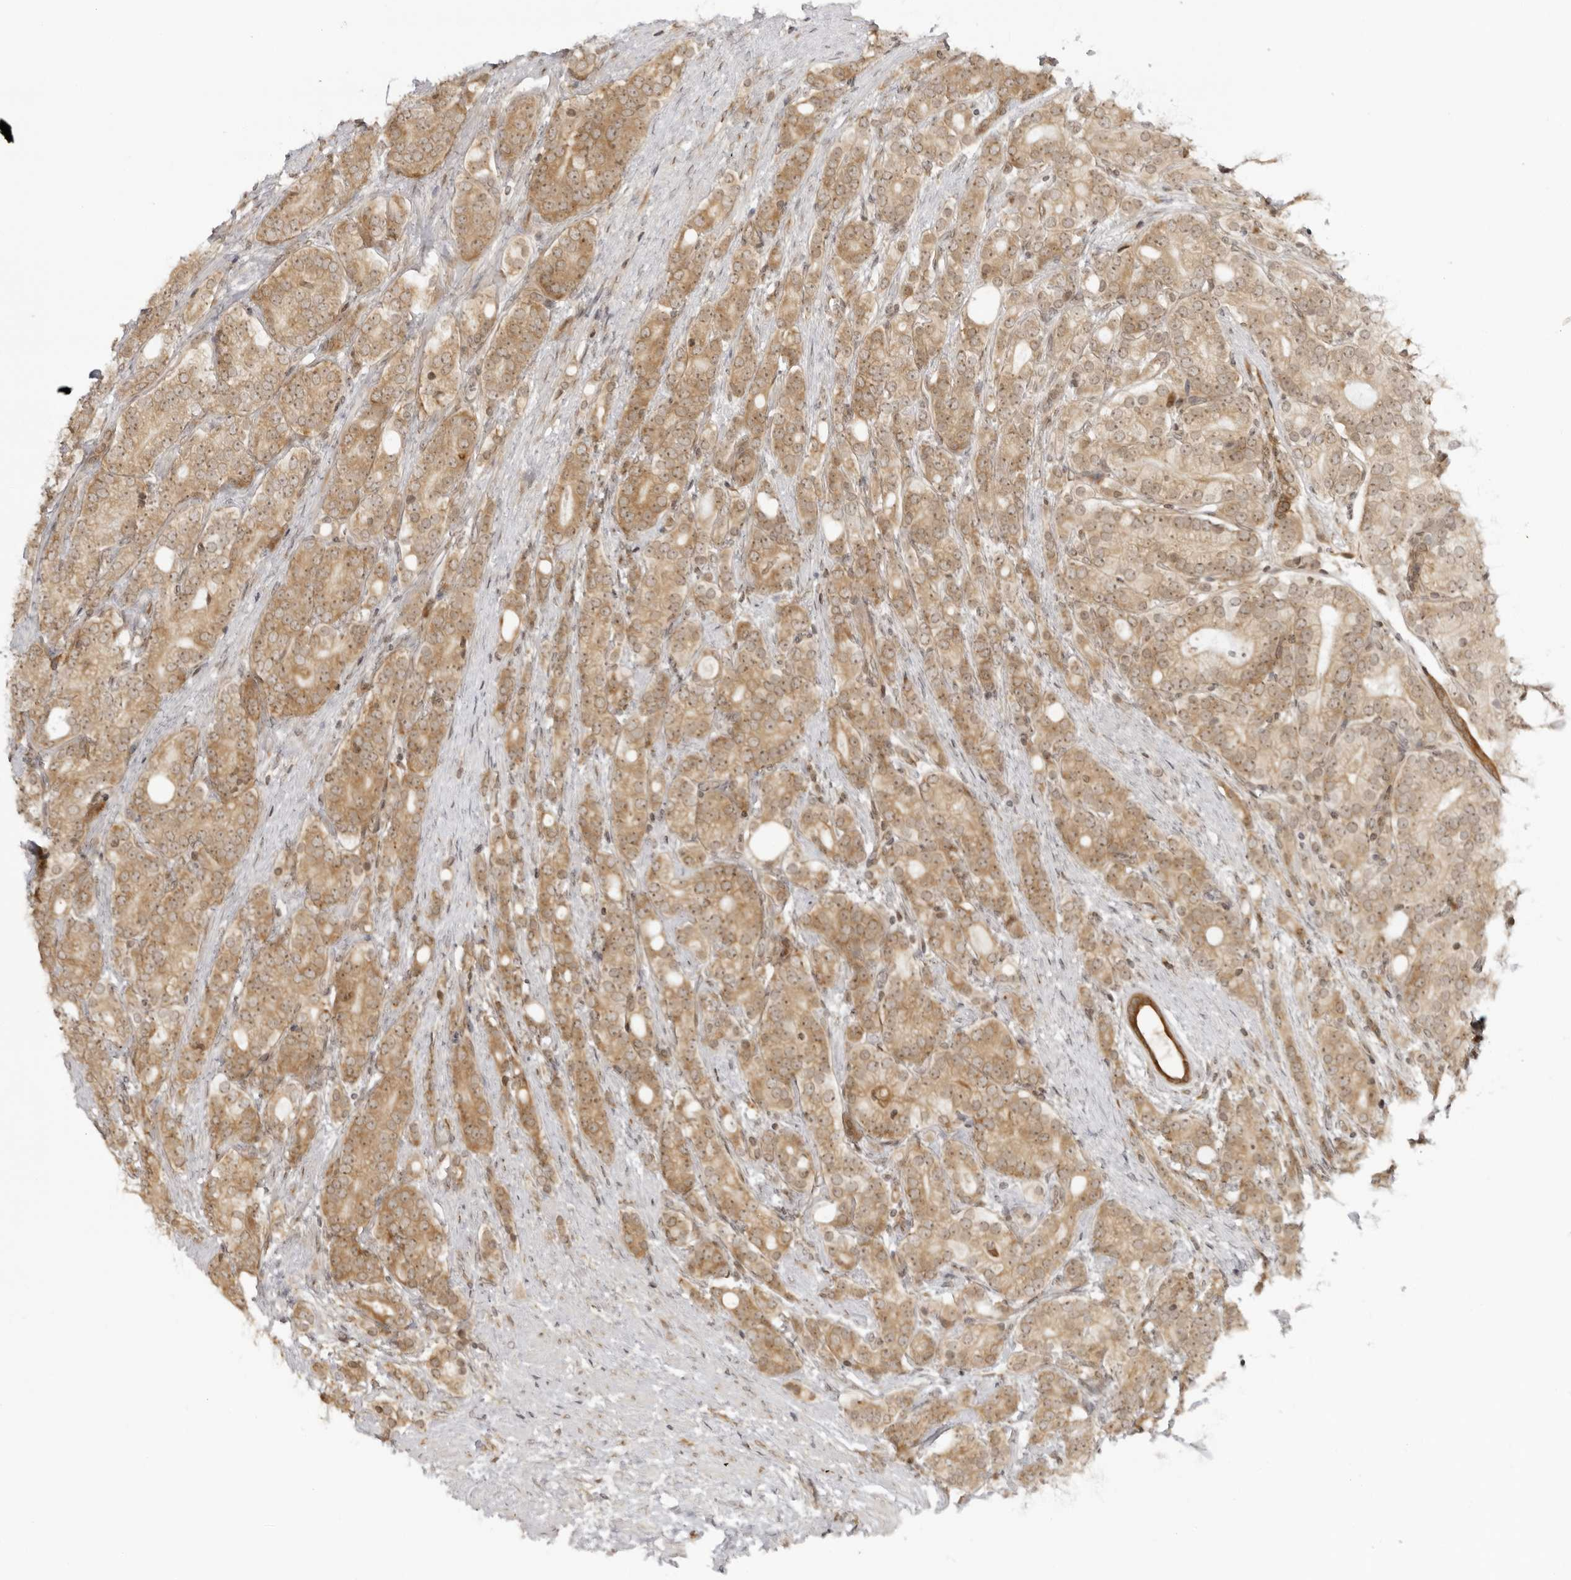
{"staining": {"intensity": "moderate", "quantity": ">75%", "location": "cytoplasmic/membranous"}, "tissue": "prostate cancer", "cell_type": "Tumor cells", "image_type": "cancer", "snomed": [{"axis": "morphology", "description": "Adenocarcinoma, High grade"}, {"axis": "topography", "description": "Prostate"}], "caption": "A photomicrograph showing moderate cytoplasmic/membranous staining in approximately >75% of tumor cells in prostate cancer, as visualized by brown immunohistochemical staining.", "gene": "PRRC2C", "patient": {"sex": "male", "age": 57}}